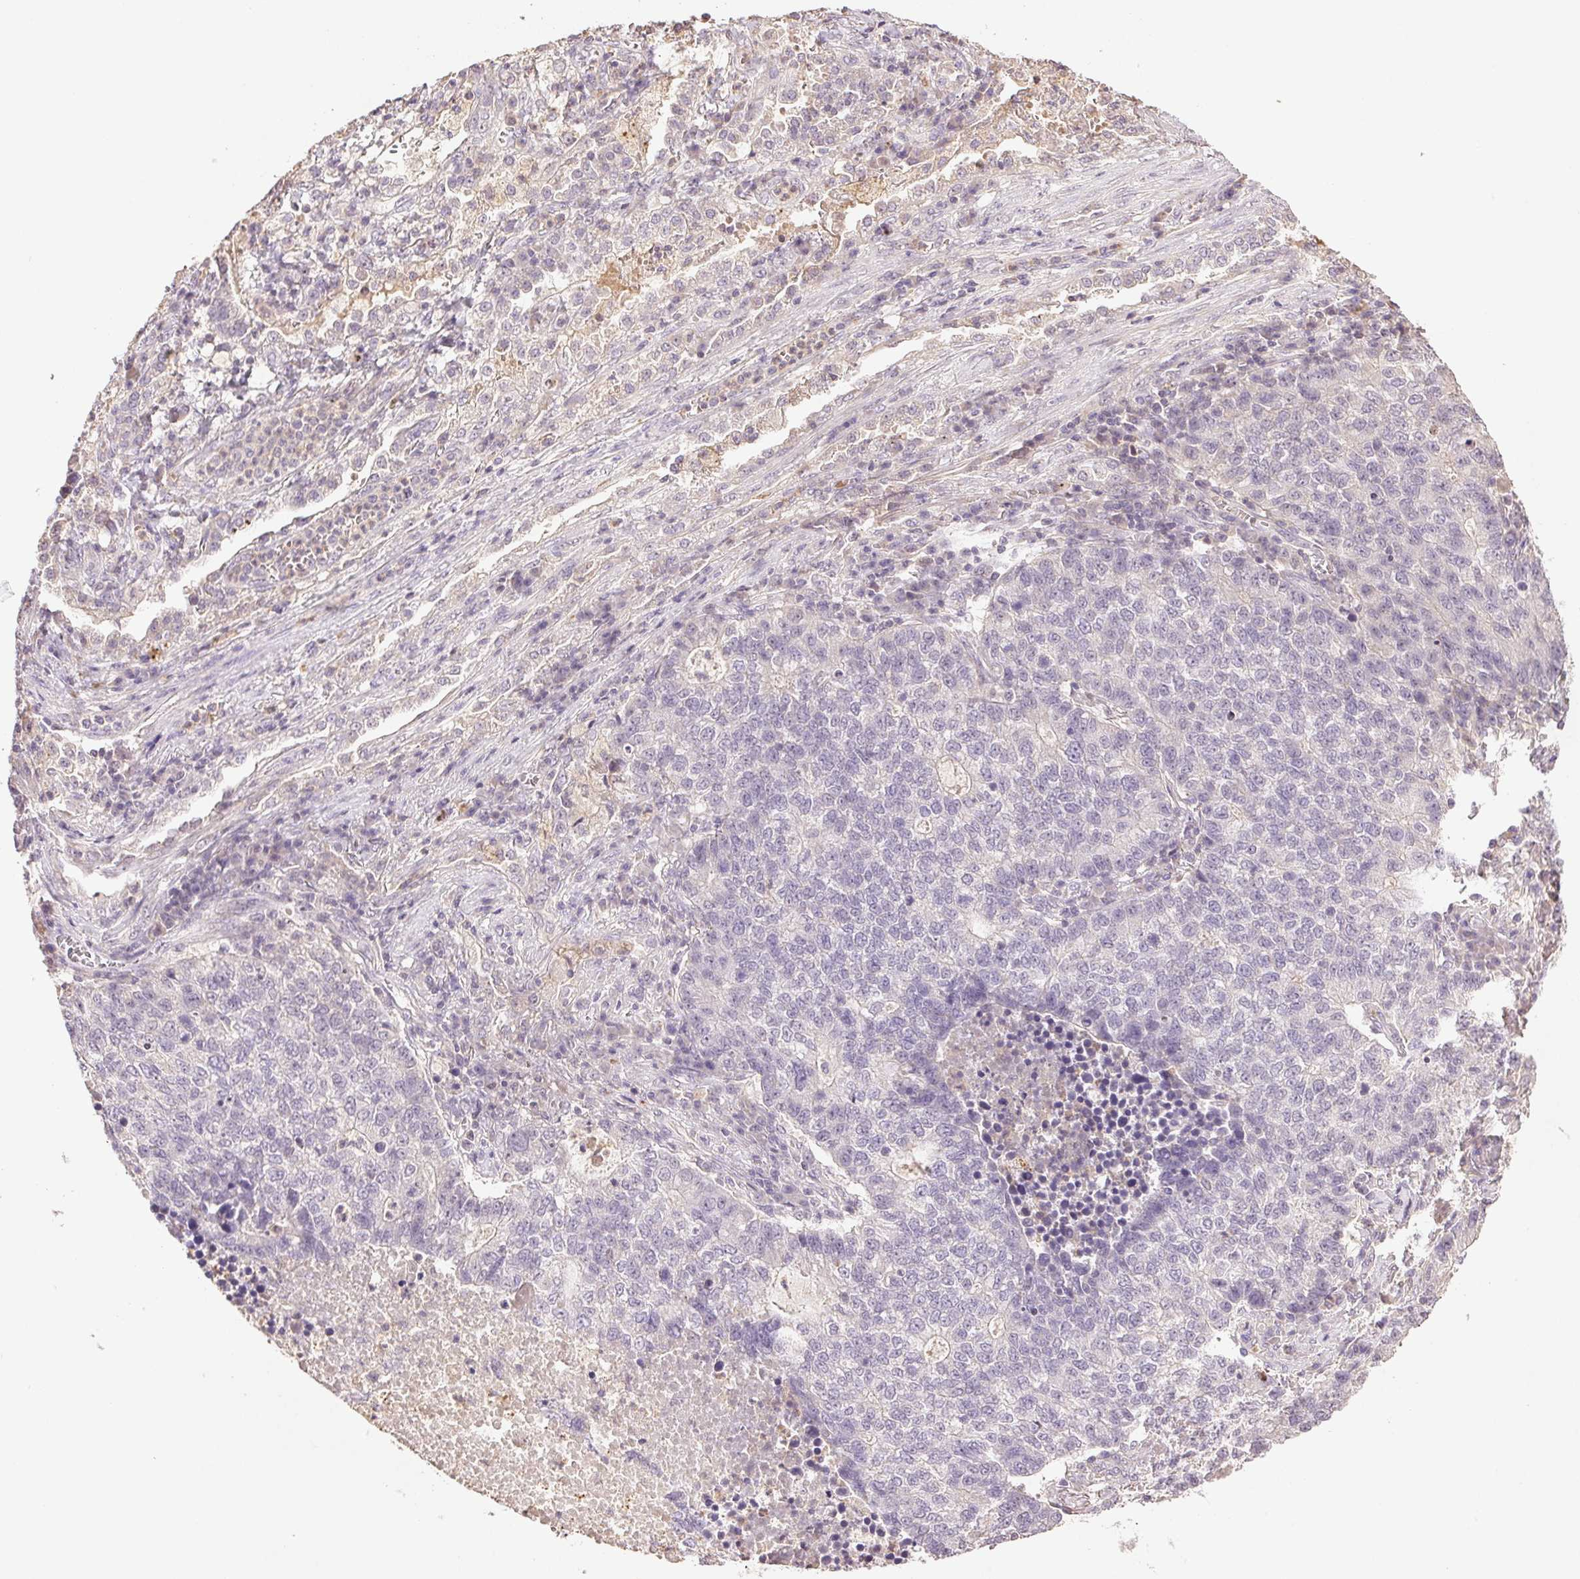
{"staining": {"intensity": "negative", "quantity": "none", "location": "none"}, "tissue": "lung cancer", "cell_type": "Tumor cells", "image_type": "cancer", "snomed": [{"axis": "morphology", "description": "Adenocarcinoma, NOS"}, {"axis": "topography", "description": "Lung"}], "caption": "Lung cancer was stained to show a protein in brown. There is no significant staining in tumor cells.", "gene": "TMEM253", "patient": {"sex": "male", "age": 57}}